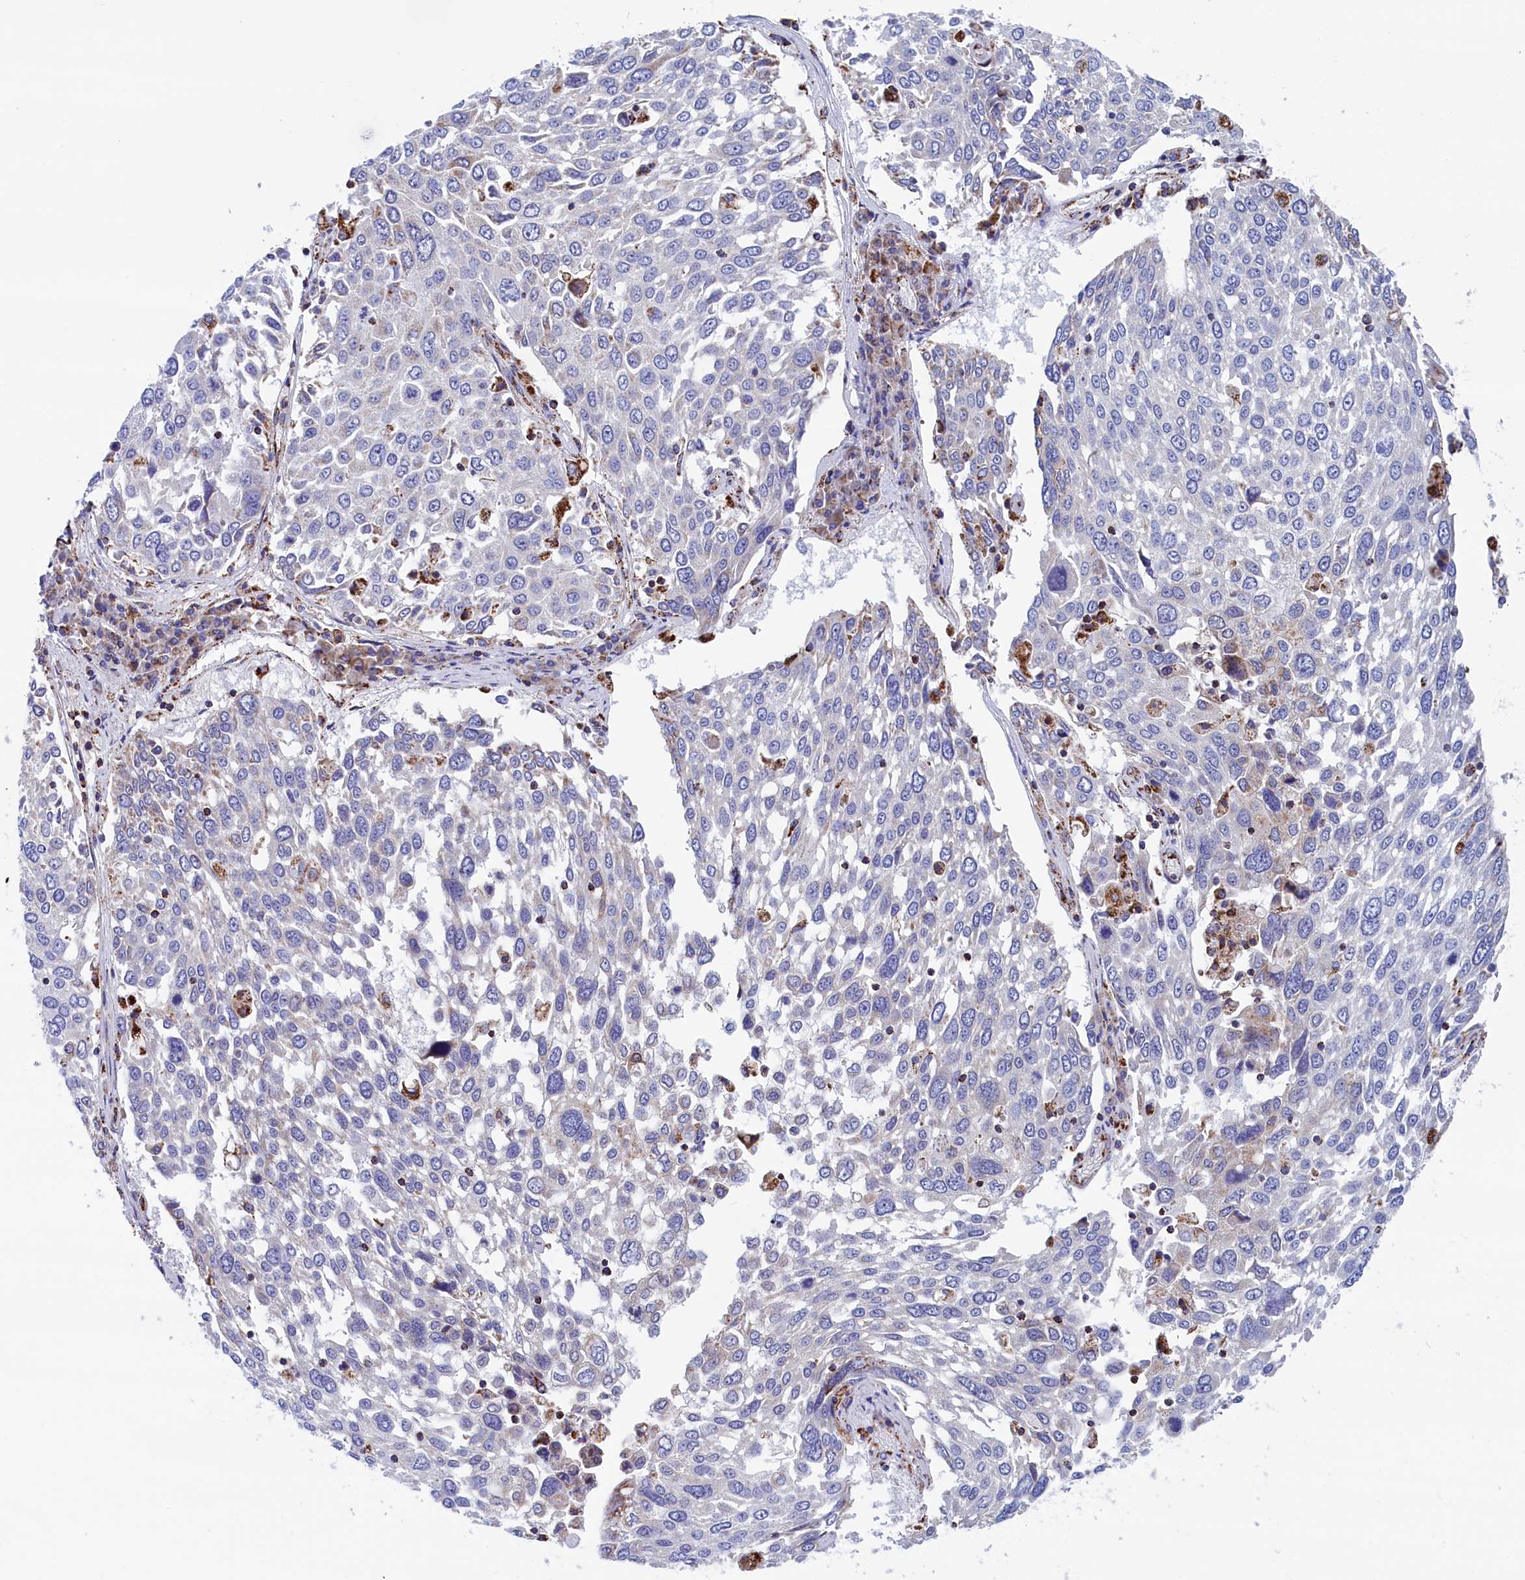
{"staining": {"intensity": "negative", "quantity": "none", "location": "none"}, "tissue": "lung cancer", "cell_type": "Tumor cells", "image_type": "cancer", "snomed": [{"axis": "morphology", "description": "Squamous cell carcinoma, NOS"}, {"axis": "topography", "description": "Lung"}], "caption": "Immunohistochemical staining of lung squamous cell carcinoma displays no significant staining in tumor cells.", "gene": "WDR83", "patient": {"sex": "male", "age": 65}}